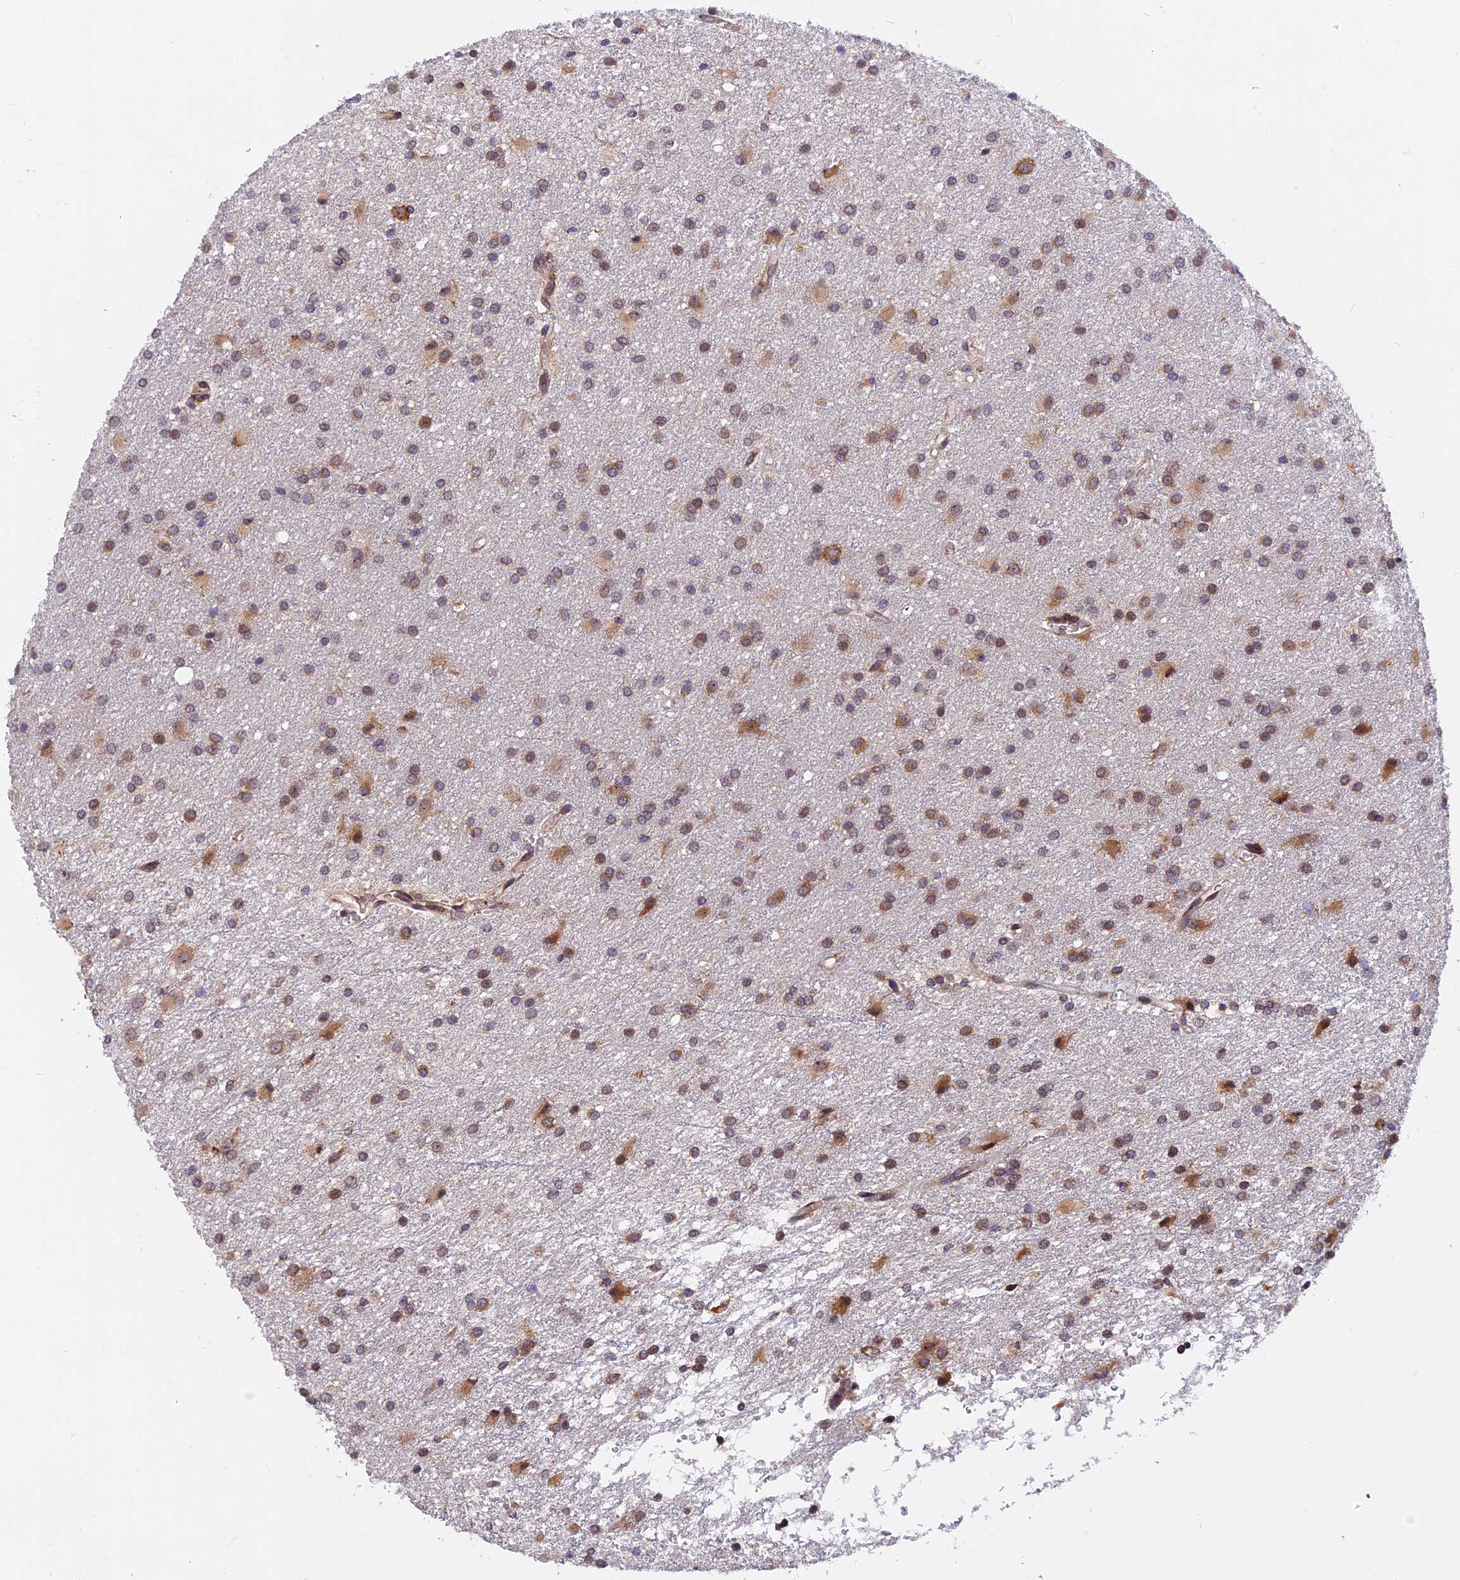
{"staining": {"intensity": "moderate", "quantity": ">75%", "location": "cytoplasmic/membranous"}, "tissue": "glioma", "cell_type": "Tumor cells", "image_type": "cancer", "snomed": [{"axis": "morphology", "description": "Glioma, malignant, High grade"}, {"axis": "topography", "description": "Brain"}], "caption": "Glioma was stained to show a protein in brown. There is medium levels of moderate cytoplasmic/membranous staining in approximately >75% of tumor cells.", "gene": "GNPTAB", "patient": {"sex": "female", "age": 50}}